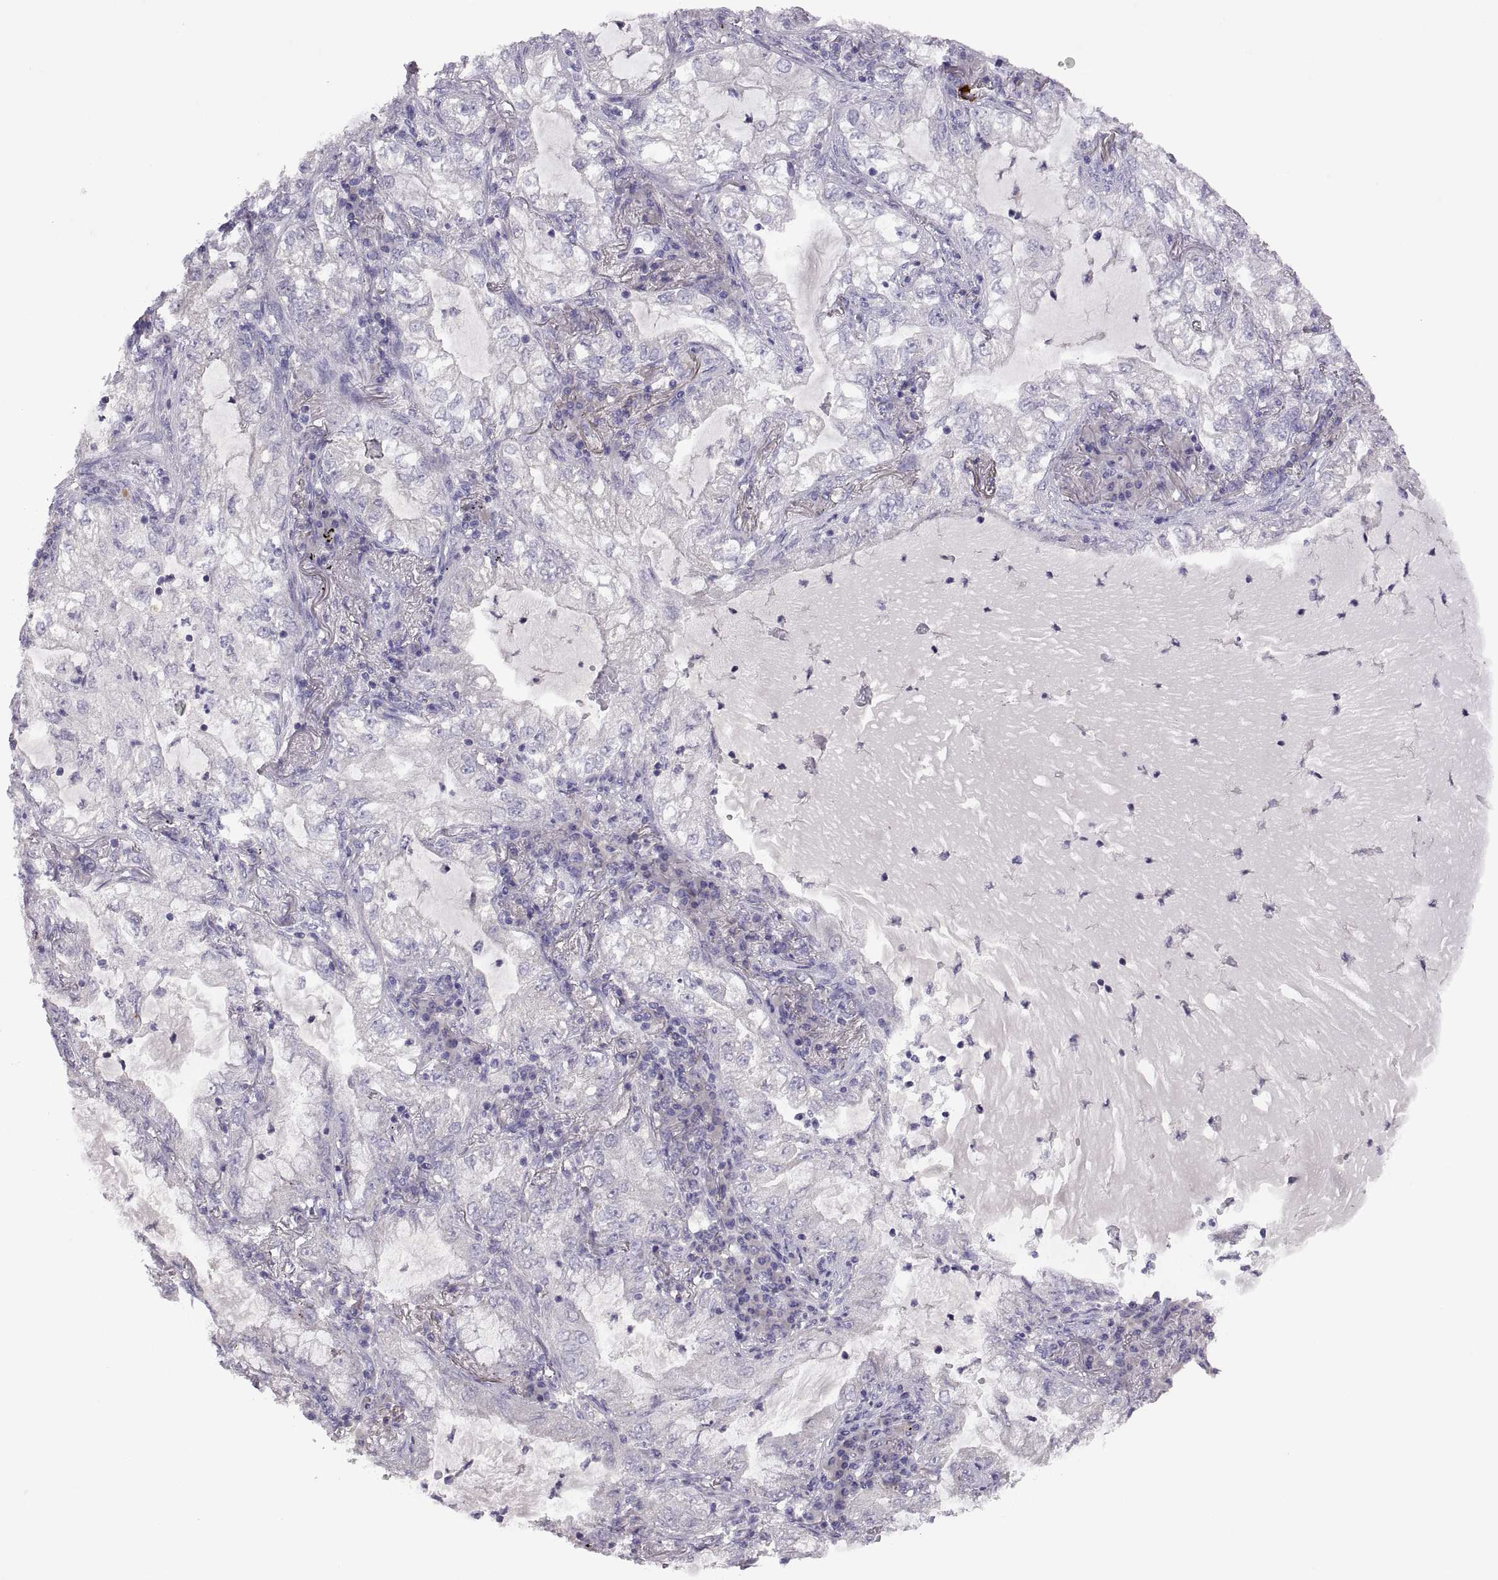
{"staining": {"intensity": "negative", "quantity": "none", "location": "none"}, "tissue": "lung cancer", "cell_type": "Tumor cells", "image_type": "cancer", "snomed": [{"axis": "morphology", "description": "Adenocarcinoma, NOS"}, {"axis": "topography", "description": "Lung"}], "caption": "The photomicrograph reveals no significant expression in tumor cells of lung cancer. (DAB immunohistochemistry (IHC) visualized using brightfield microscopy, high magnification).", "gene": "TBX19", "patient": {"sex": "female", "age": 73}}